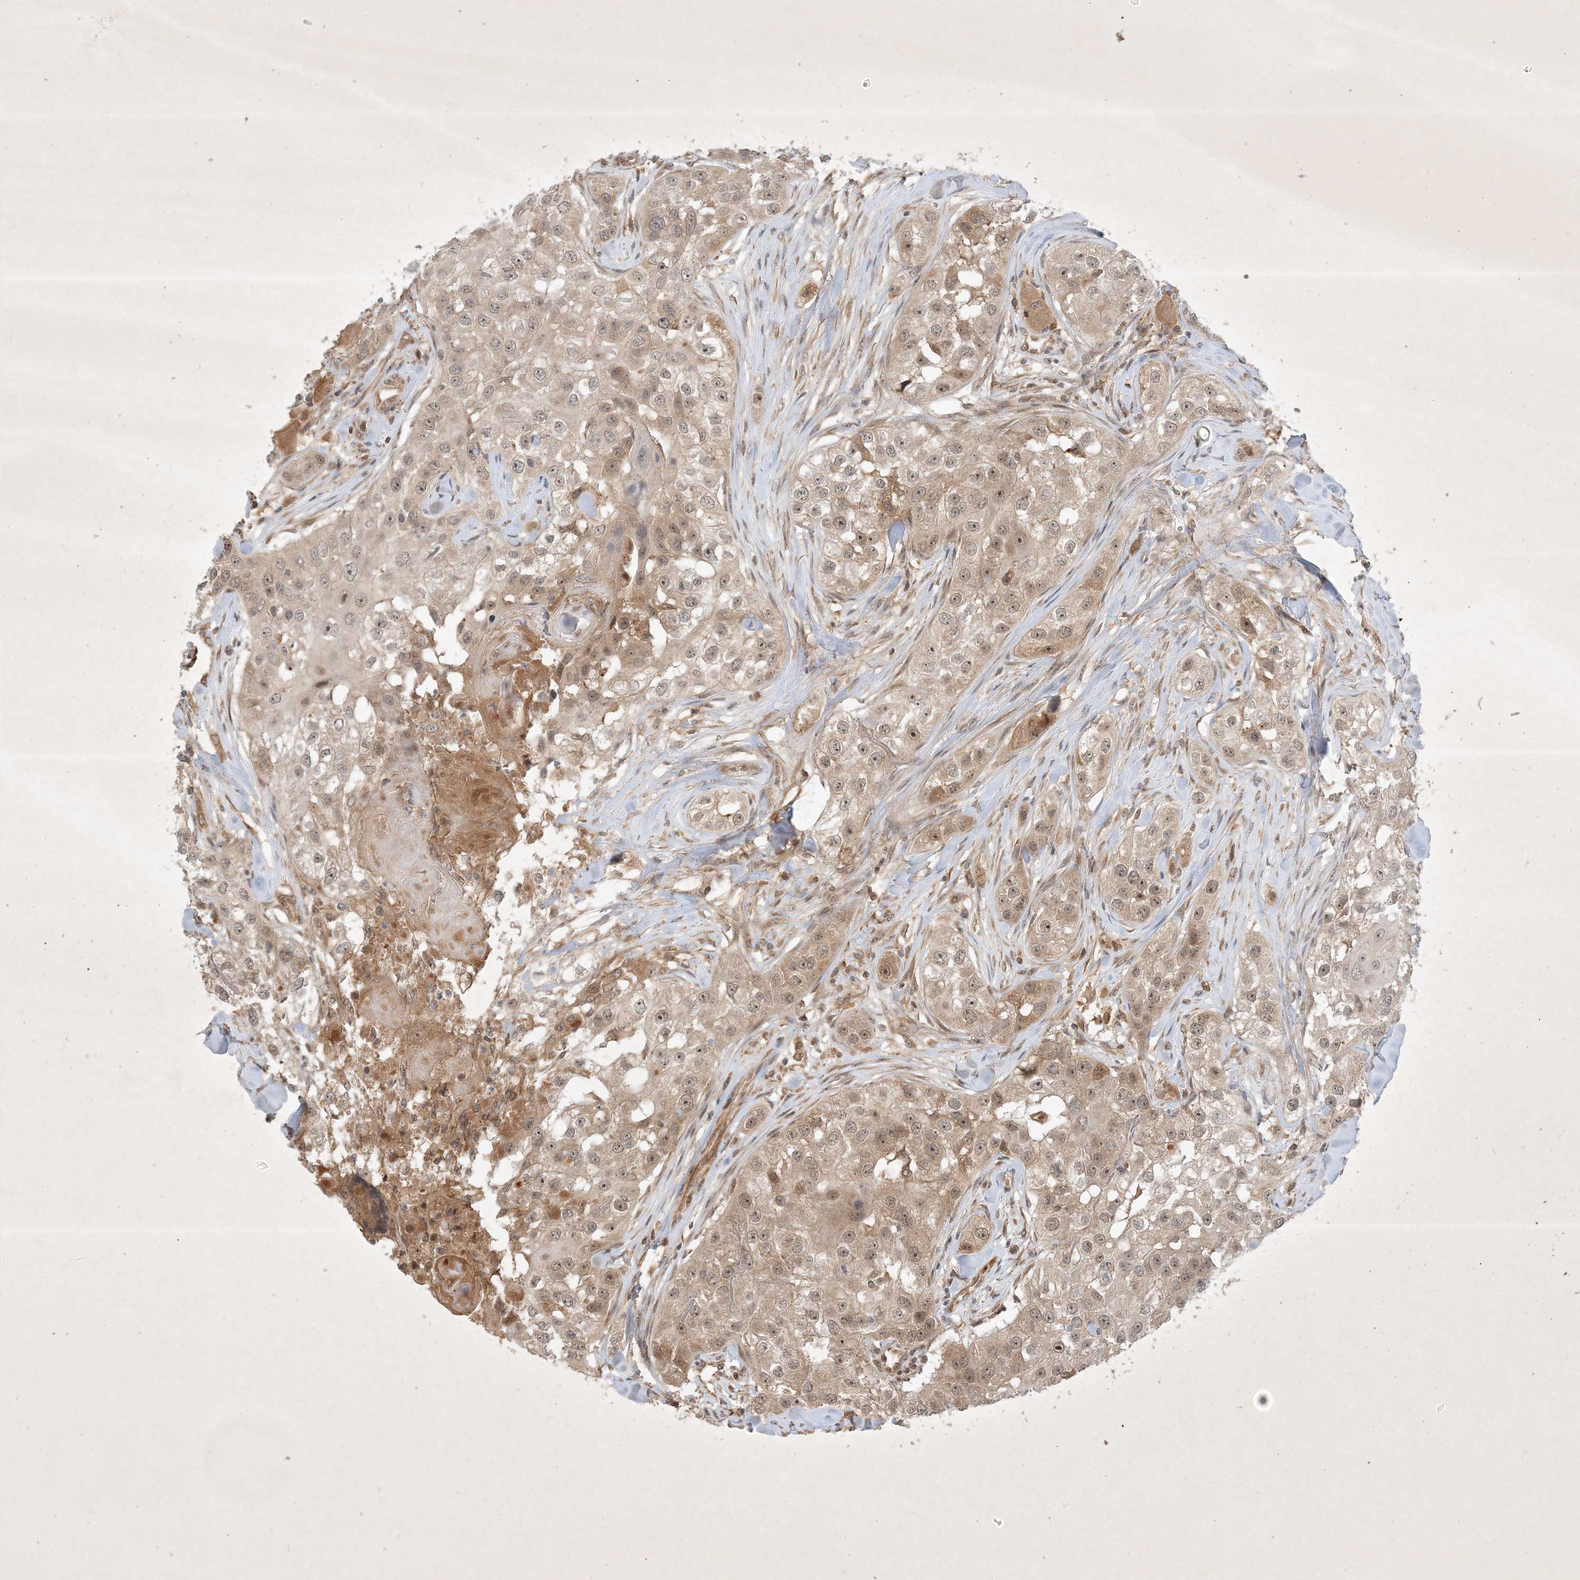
{"staining": {"intensity": "moderate", "quantity": "<25%", "location": "cytoplasmic/membranous,nuclear"}, "tissue": "head and neck cancer", "cell_type": "Tumor cells", "image_type": "cancer", "snomed": [{"axis": "morphology", "description": "Normal tissue, NOS"}, {"axis": "morphology", "description": "Squamous cell carcinoma, NOS"}, {"axis": "topography", "description": "Skeletal muscle"}, {"axis": "topography", "description": "Head-Neck"}], "caption": "IHC photomicrograph of neoplastic tissue: head and neck cancer (squamous cell carcinoma) stained using IHC displays low levels of moderate protein expression localized specifically in the cytoplasmic/membranous and nuclear of tumor cells, appearing as a cytoplasmic/membranous and nuclear brown color.", "gene": "ZCCHC4", "patient": {"sex": "male", "age": 51}}